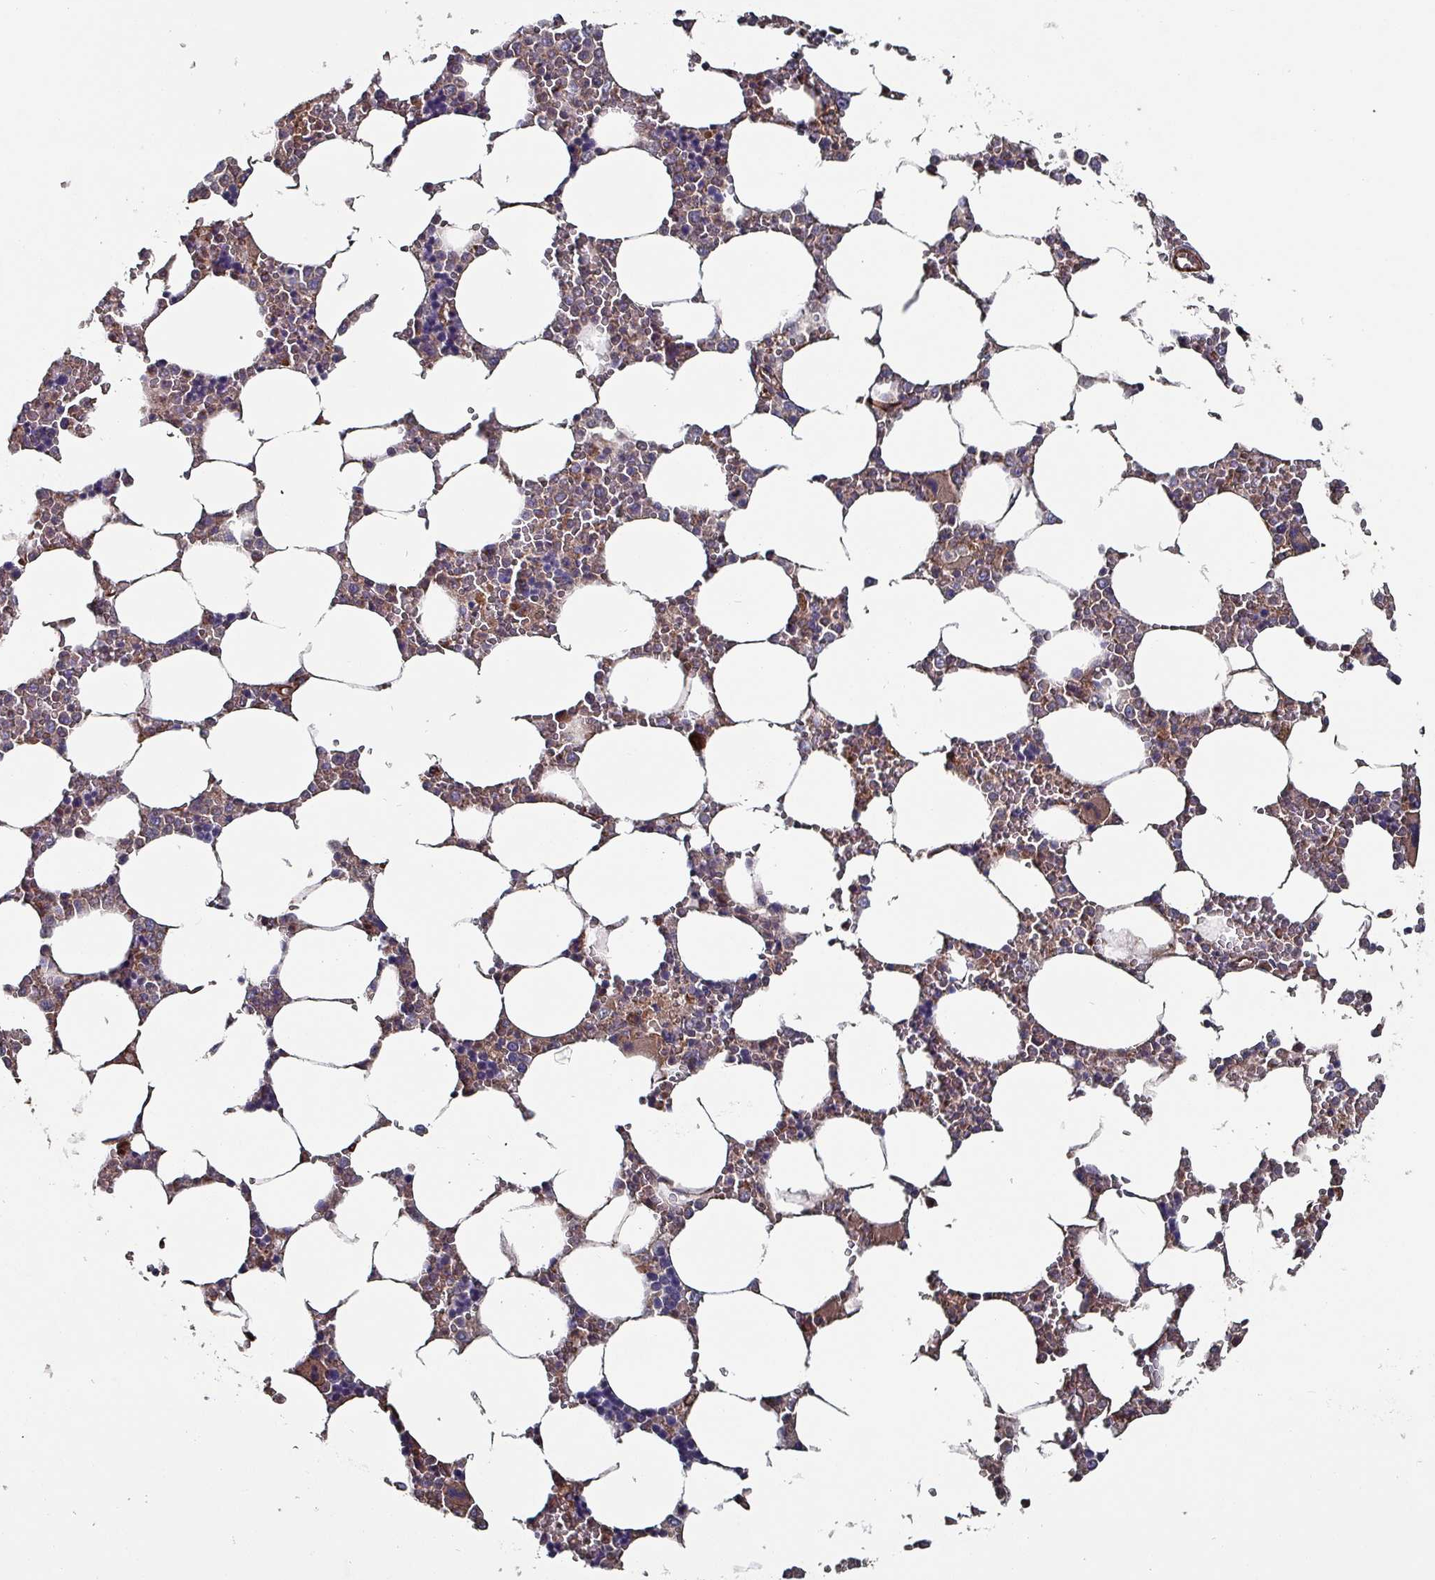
{"staining": {"intensity": "moderate", "quantity": "<25%", "location": "cytoplasmic/membranous"}, "tissue": "bone marrow", "cell_type": "Hematopoietic cells", "image_type": "normal", "snomed": [{"axis": "morphology", "description": "Normal tissue, NOS"}, {"axis": "topography", "description": "Bone marrow"}], "caption": "Normal bone marrow shows moderate cytoplasmic/membranous staining in about <25% of hematopoietic cells, visualized by immunohistochemistry. (Stains: DAB in brown, nuclei in blue, Microscopy: brightfield microscopy at high magnification).", "gene": "ANO10", "patient": {"sex": "male", "age": 64}}